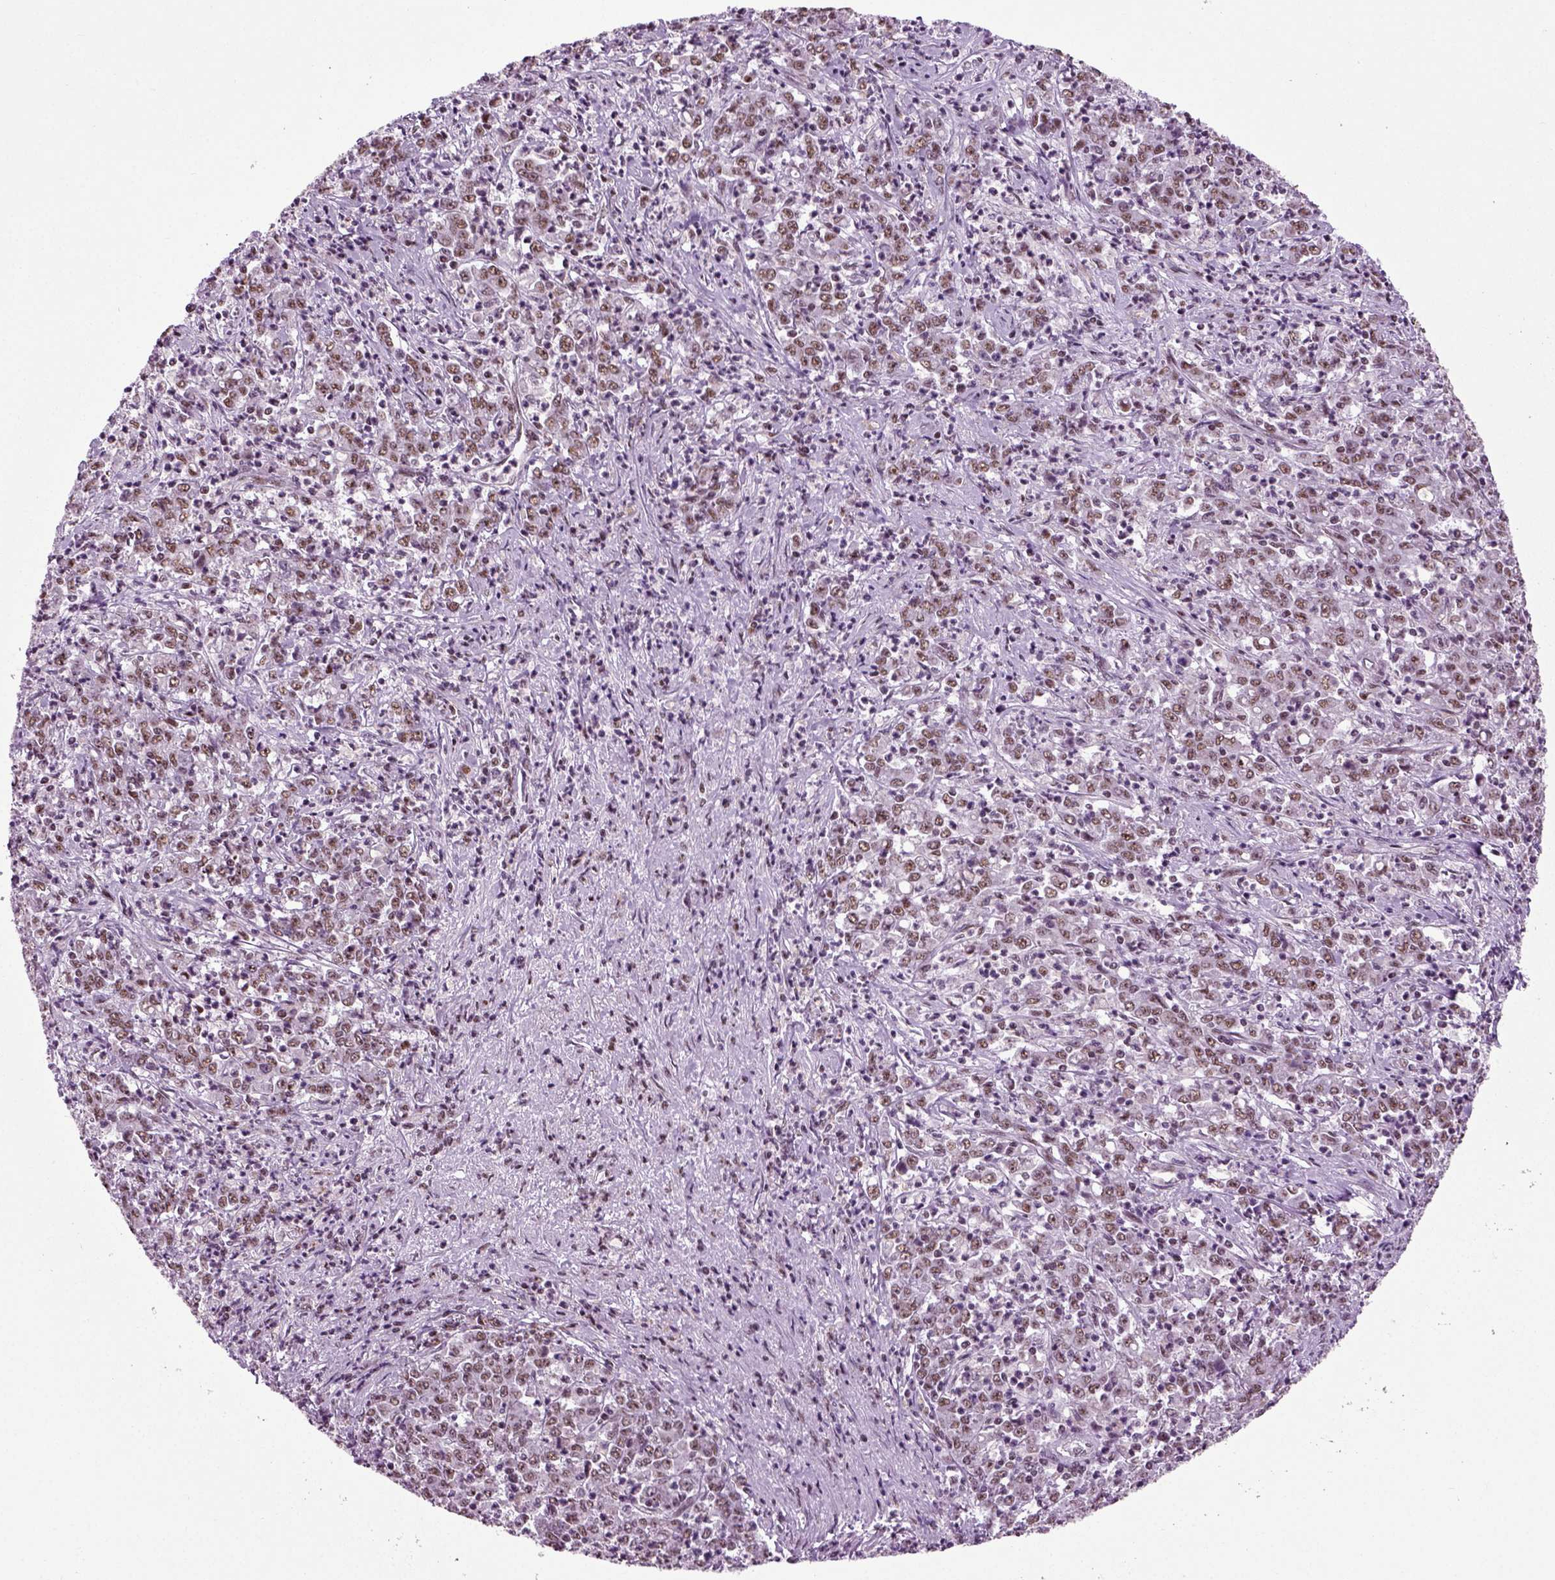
{"staining": {"intensity": "weak", "quantity": ">75%", "location": "nuclear"}, "tissue": "stomach cancer", "cell_type": "Tumor cells", "image_type": "cancer", "snomed": [{"axis": "morphology", "description": "Adenocarcinoma, NOS"}, {"axis": "topography", "description": "Stomach, lower"}], "caption": "Immunohistochemical staining of human stomach cancer (adenocarcinoma) shows low levels of weak nuclear protein positivity in about >75% of tumor cells. The staining is performed using DAB (3,3'-diaminobenzidine) brown chromogen to label protein expression. The nuclei are counter-stained blue using hematoxylin.", "gene": "RCOR3", "patient": {"sex": "female", "age": 71}}